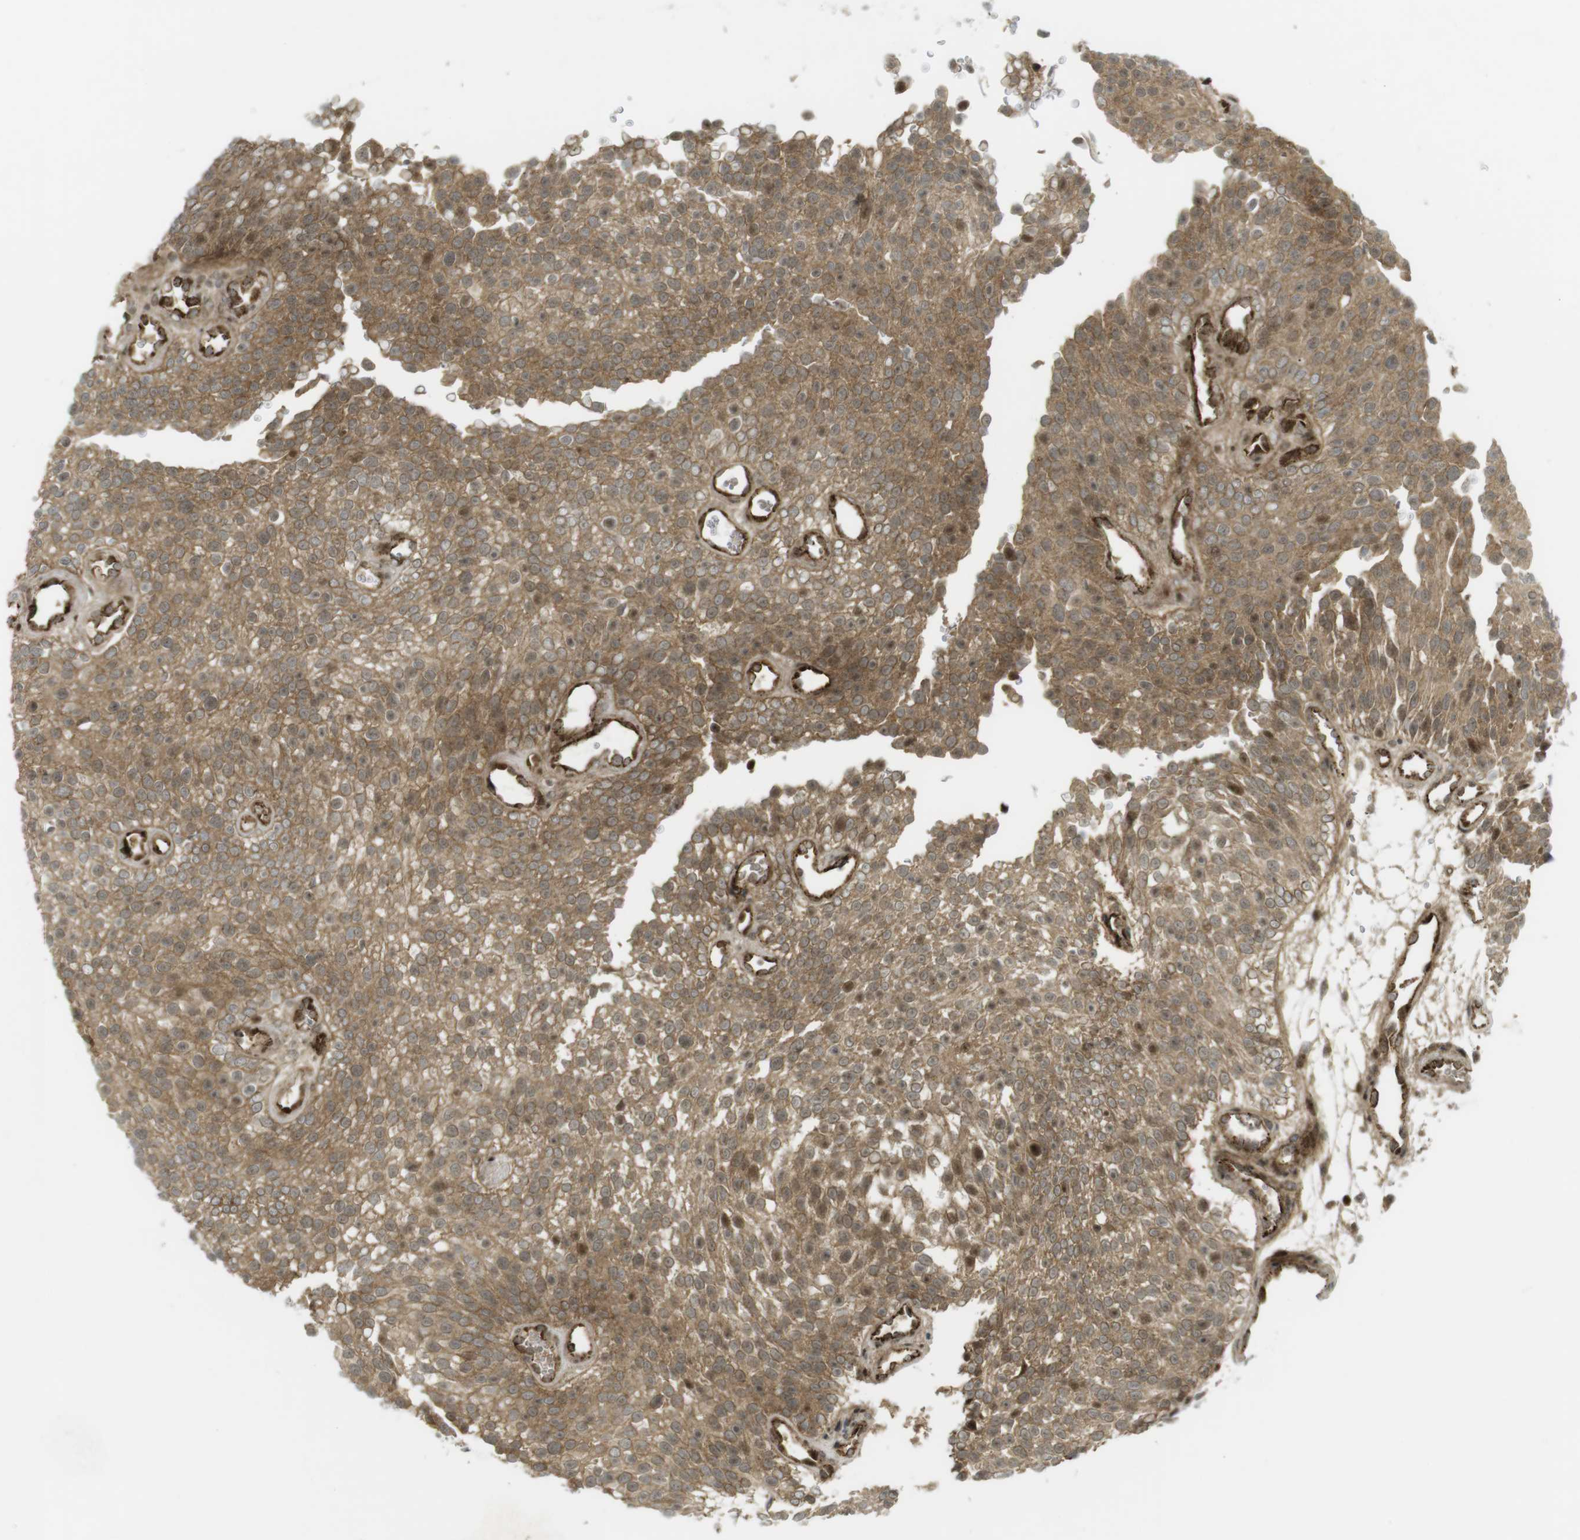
{"staining": {"intensity": "moderate", "quantity": ">75%", "location": "cytoplasmic/membranous,nuclear"}, "tissue": "urothelial cancer", "cell_type": "Tumor cells", "image_type": "cancer", "snomed": [{"axis": "morphology", "description": "Urothelial carcinoma, Low grade"}, {"axis": "topography", "description": "Urinary bladder"}], "caption": "Immunohistochemical staining of urothelial carcinoma (low-grade) shows moderate cytoplasmic/membranous and nuclear protein positivity in about >75% of tumor cells. The staining was performed using DAB (3,3'-diaminobenzidine) to visualize the protein expression in brown, while the nuclei were stained in blue with hematoxylin (Magnification: 20x).", "gene": "PPP1R13B", "patient": {"sex": "male", "age": 78}}